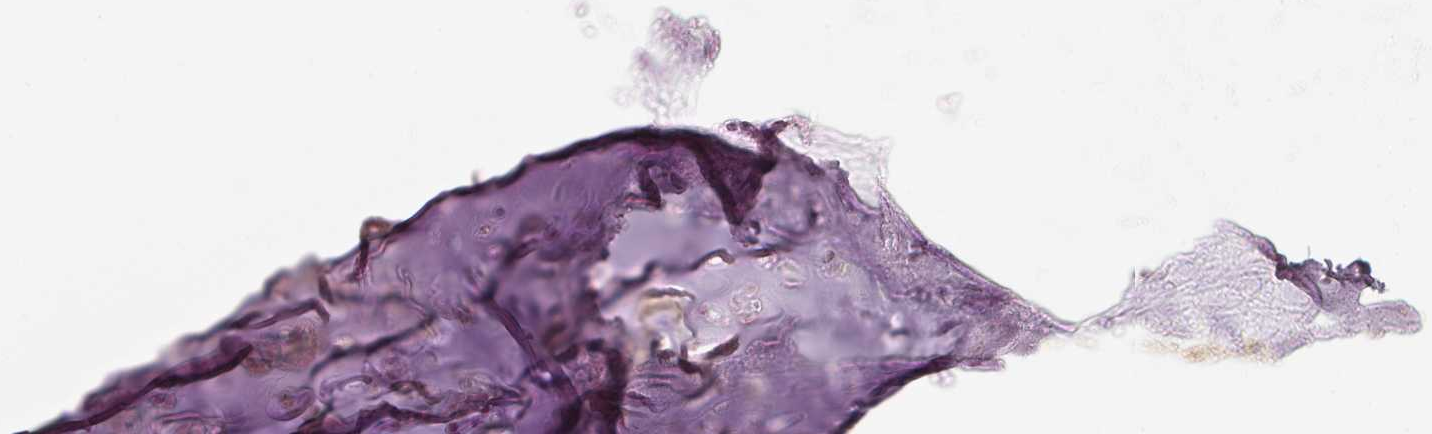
{"staining": {"intensity": "negative", "quantity": "none", "location": "none"}, "tissue": "adipose tissue", "cell_type": "Adipocytes", "image_type": "normal", "snomed": [{"axis": "morphology", "description": "Normal tissue, NOS"}, {"axis": "topography", "description": "Cartilage tissue"}, {"axis": "topography", "description": "Bronchus"}], "caption": "Immunohistochemistry (IHC) micrograph of unremarkable human adipose tissue stained for a protein (brown), which exhibits no staining in adipocytes. The staining was performed using DAB (3,3'-diaminobenzidine) to visualize the protein expression in brown, while the nuclei were stained in blue with hematoxylin (Magnification: 20x).", "gene": "TP53AIP1", "patient": {"sex": "female", "age": 79}}